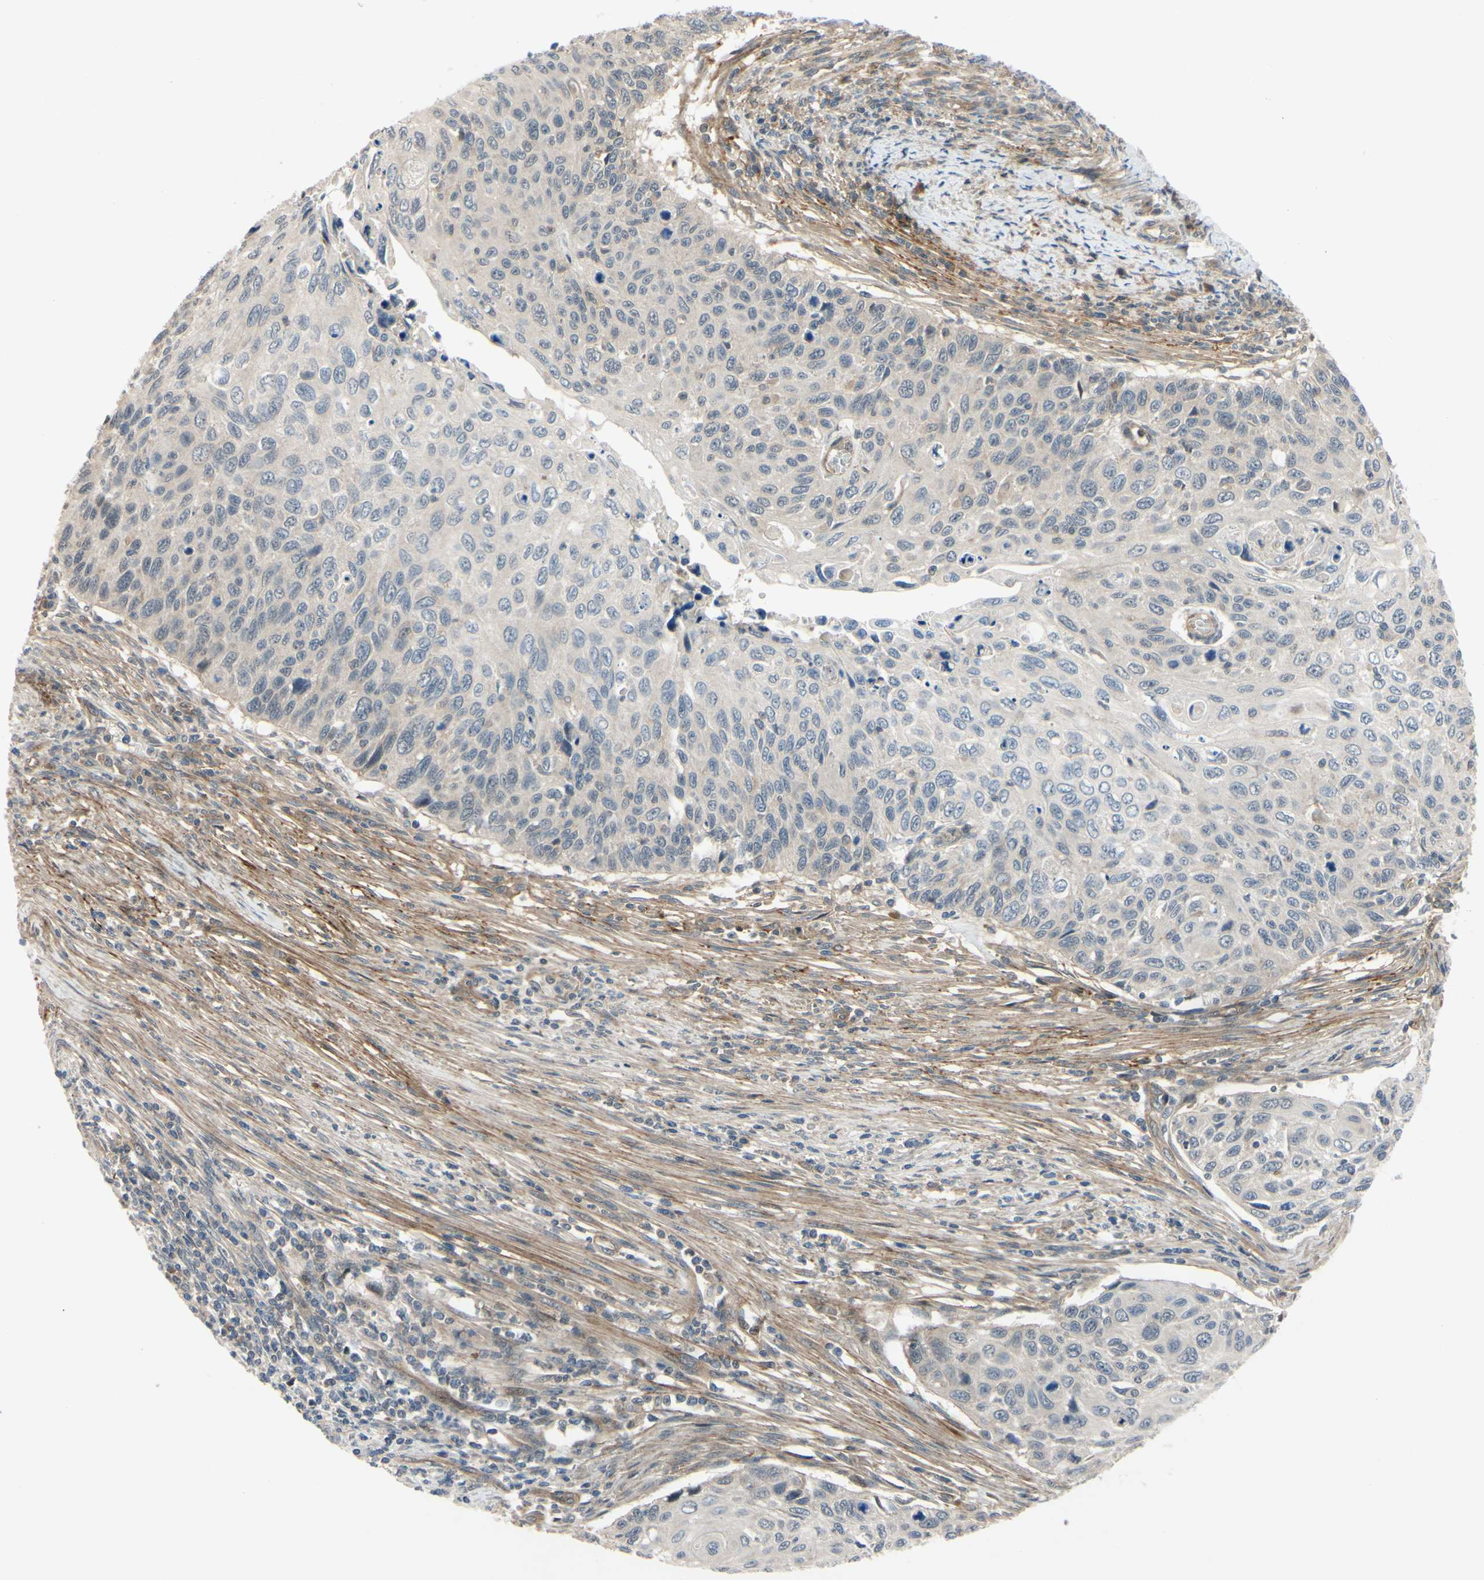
{"staining": {"intensity": "weak", "quantity": "25%-75%", "location": "cytoplasmic/membranous"}, "tissue": "cervical cancer", "cell_type": "Tumor cells", "image_type": "cancer", "snomed": [{"axis": "morphology", "description": "Squamous cell carcinoma, NOS"}, {"axis": "topography", "description": "Cervix"}], "caption": "Protein staining of cervical squamous cell carcinoma tissue displays weak cytoplasmic/membranous positivity in about 25%-75% of tumor cells. The staining was performed using DAB (3,3'-diaminobenzidine) to visualize the protein expression in brown, while the nuclei were stained in blue with hematoxylin (Magnification: 20x).", "gene": "COMMD9", "patient": {"sex": "female", "age": 70}}